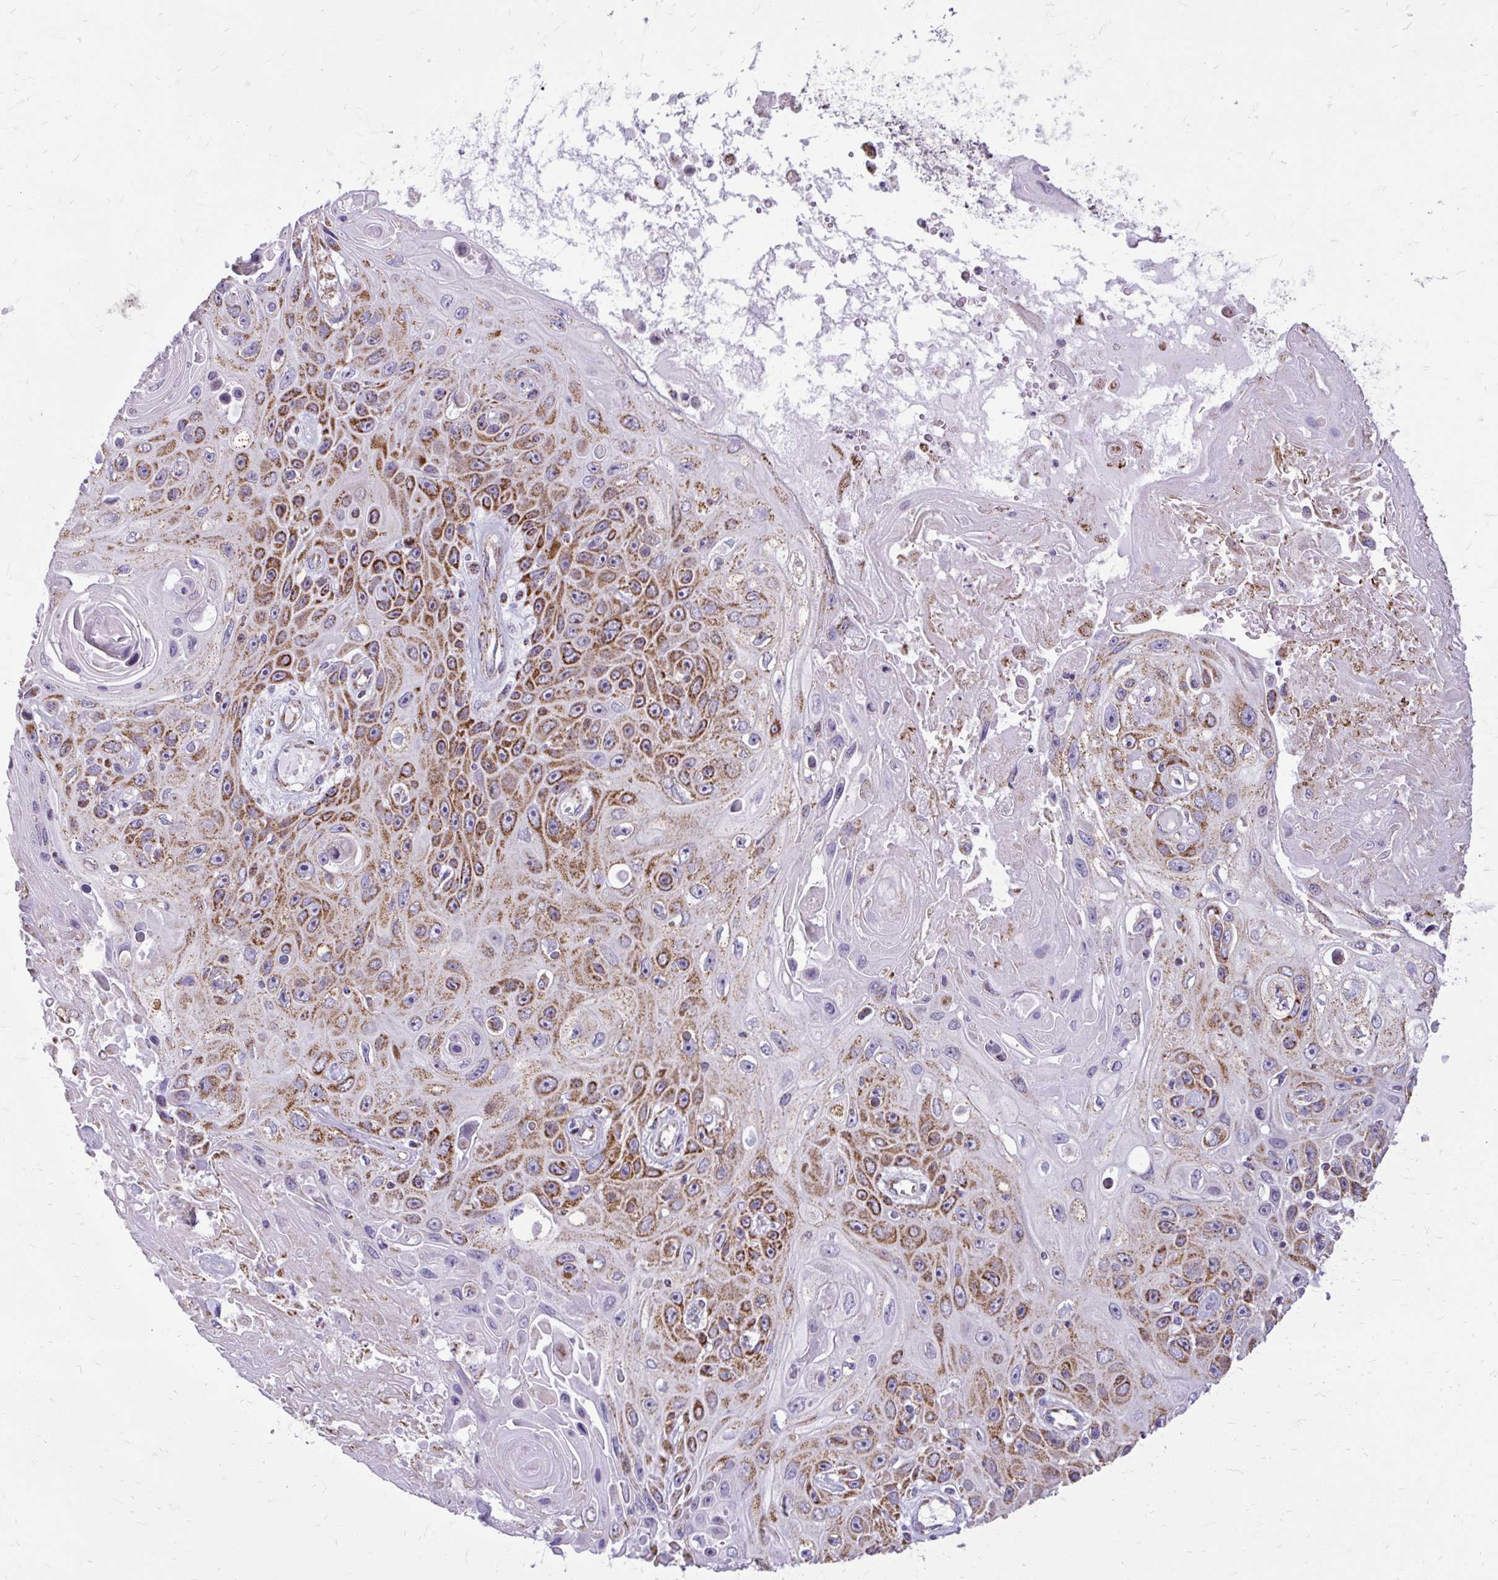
{"staining": {"intensity": "strong", "quantity": ">75%", "location": "cytoplasmic/membranous"}, "tissue": "skin cancer", "cell_type": "Tumor cells", "image_type": "cancer", "snomed": [{"axis": "morphology", "description": "Squamous cell carcinoma, NOS"}, {"axis": "topography", "description": "Skin"}], "caption": "Strong cytoplasmic/membranous protein positivity is present in about >75% of tumor cells in squamous cell carcinoma (skin).", "gene": "IFIT1", "patient": {"sex": "male", "age": 82}}